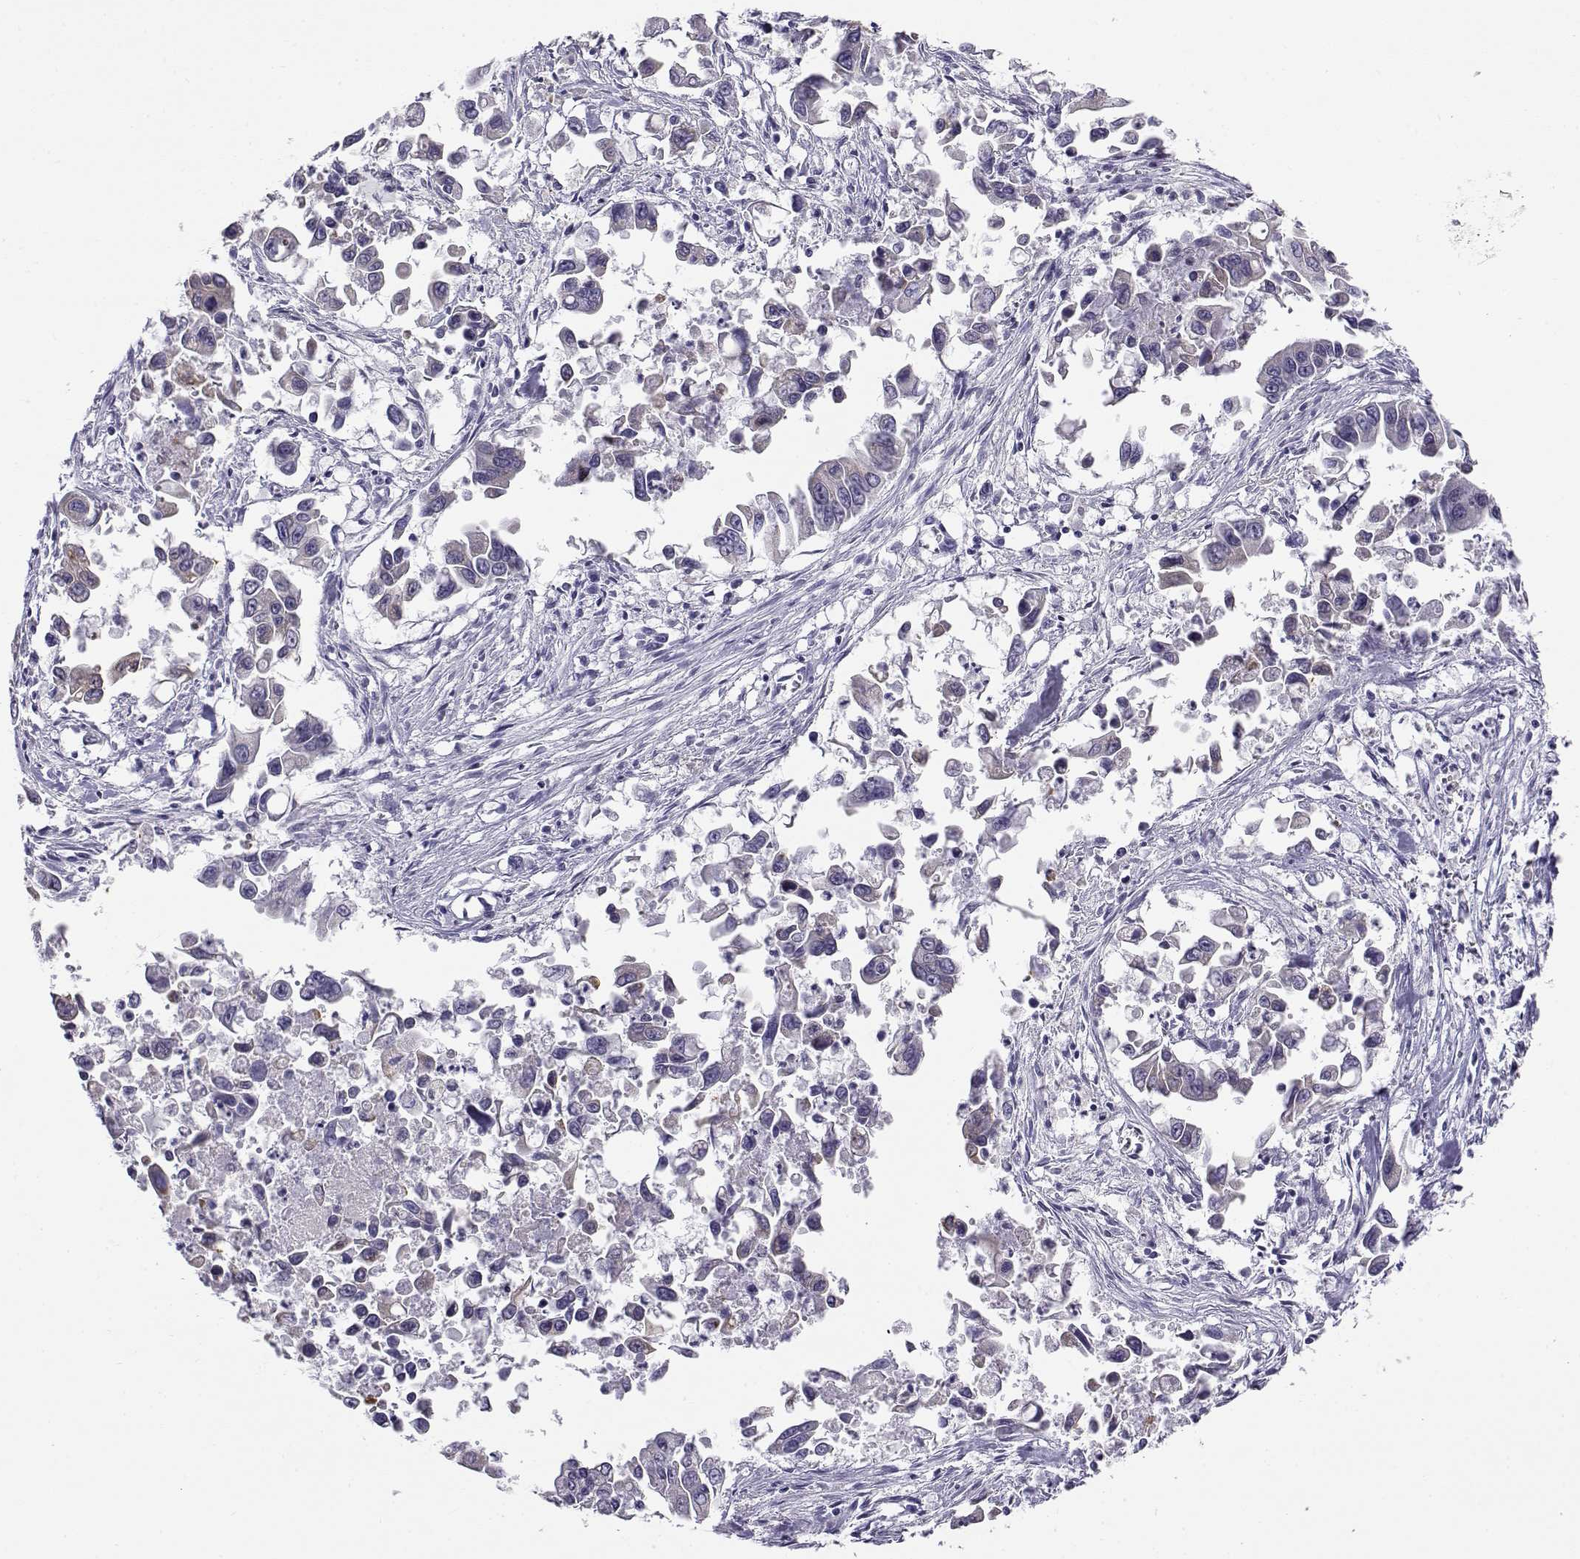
{"staining": {"intensity": "negative", "quantity": "none", "location": "none"}, "tissue": "pancreatic cancer", "cell_type": "Tumor cells", "image_type": "cancer", "snomed": [{"axis": "morphology", "description": "Adenocarcinoma, NOS"}, {"axis": "topography", "description": "Pancreas"}], "caption": "Tumor cells are negative for brown protein staining in pancreatic cancer (adenocarcinoma).", "gene": "RHOXF2", "patient": {"sex": "female", "age": 83}}